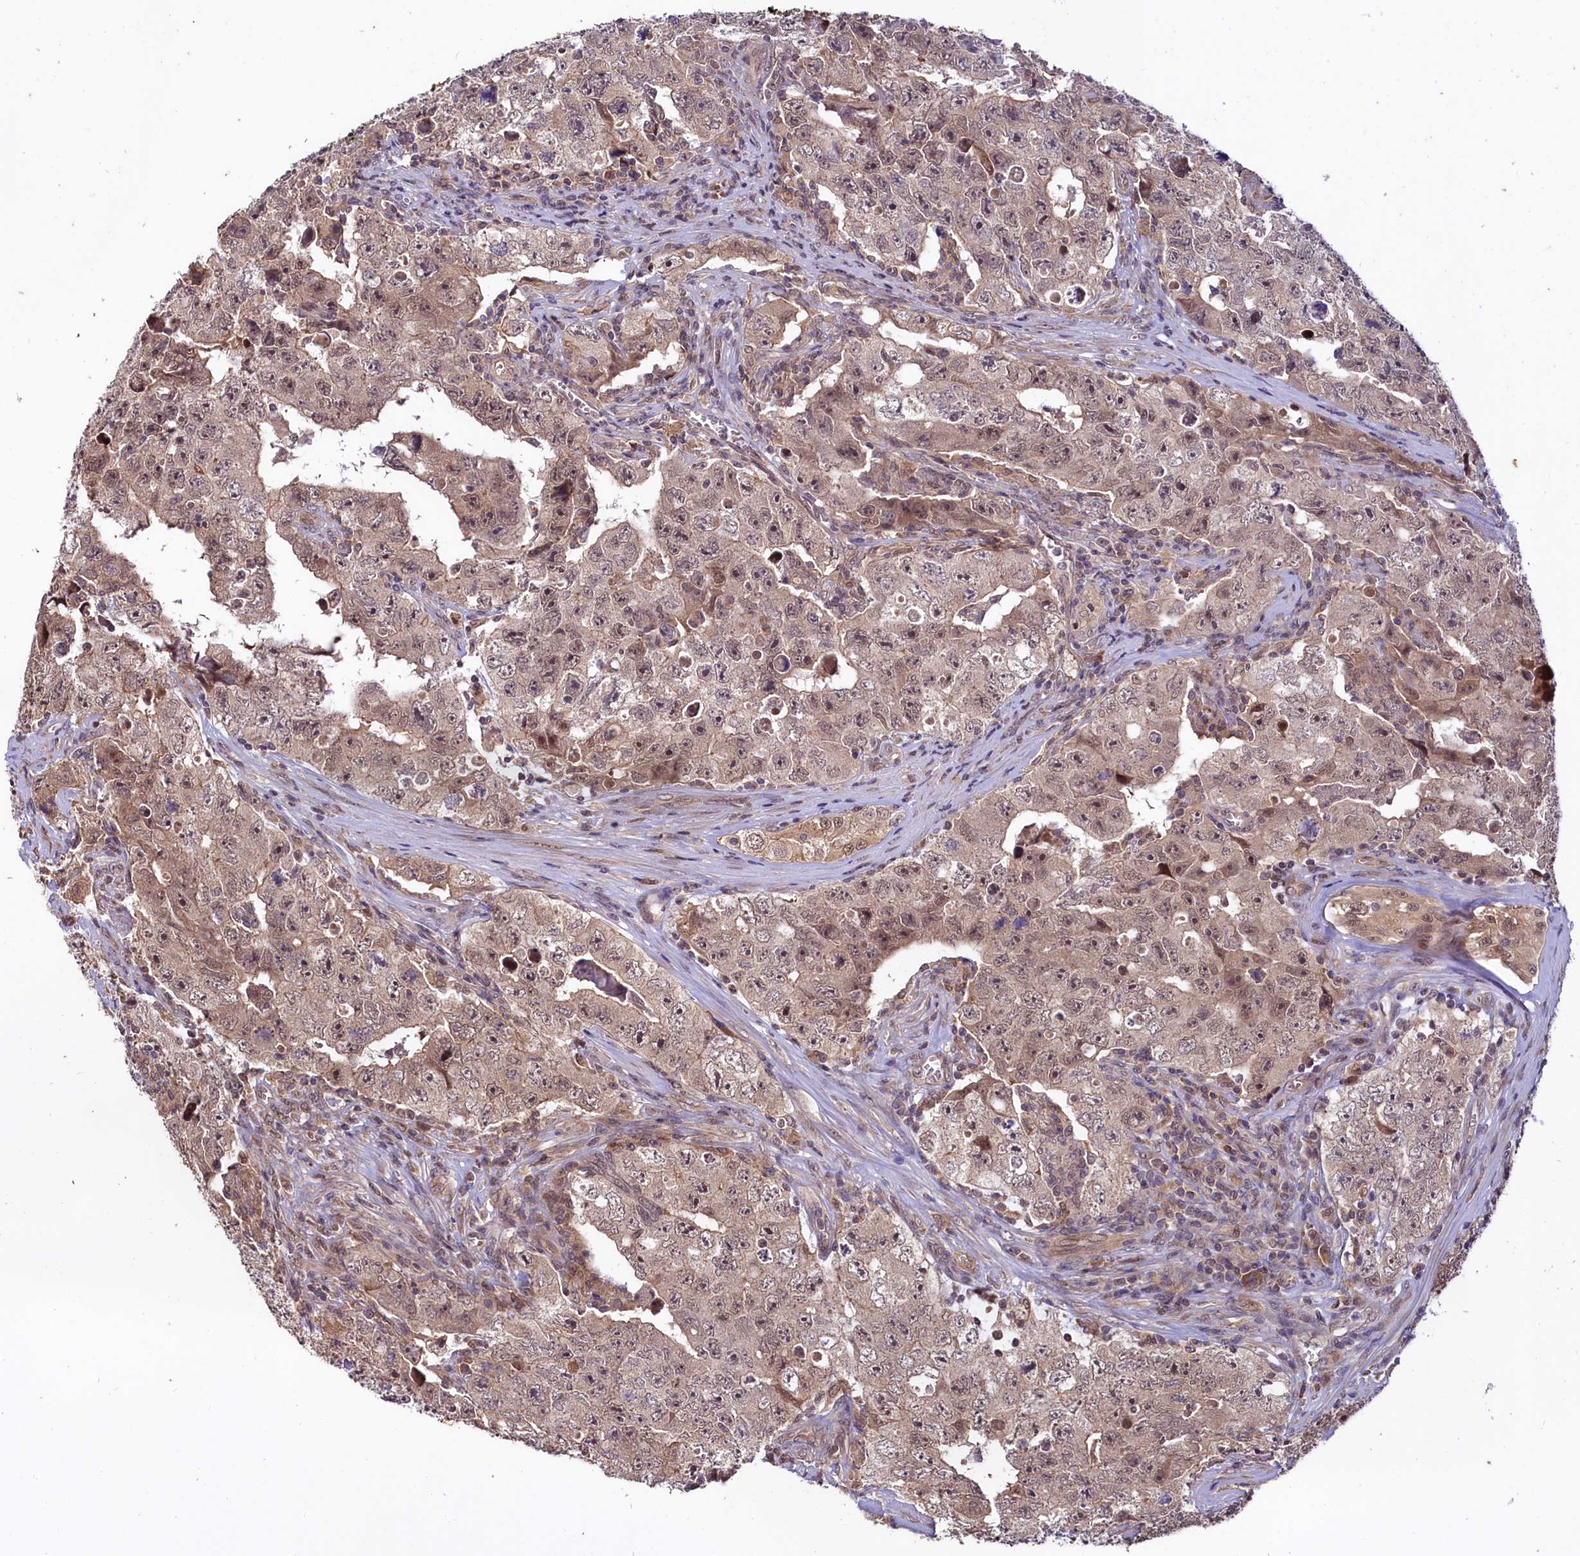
{"staining": {"intensity": "moderate", "quantity": "25%-75%", "location": "cytoplasmic/membranous,nuclear"}, "tissue": "testis cancer", "cell_type": "Tumor cells", "image_type": "cancer", "snomed": [{"axis": "morphology", "description": "Carcinoma, Embryonal, NOS"}, {"axis": "topography", "description": "Testis"}], "caption": "Protein staining of testis cancer tissue demonstrates moderate cytoplasmic/membranous and nuclear positivity in approximately 25%-75% of tumor cells. The staining was performed using DAB (3,3'-diaminobenzidine) to visualize the protein expression in brown, while the nuclei were stained in blue with hematoxylin (Magnification: 20x).", "gene": "UBE3A", "patient": {"sex": "male", "age": 17}}